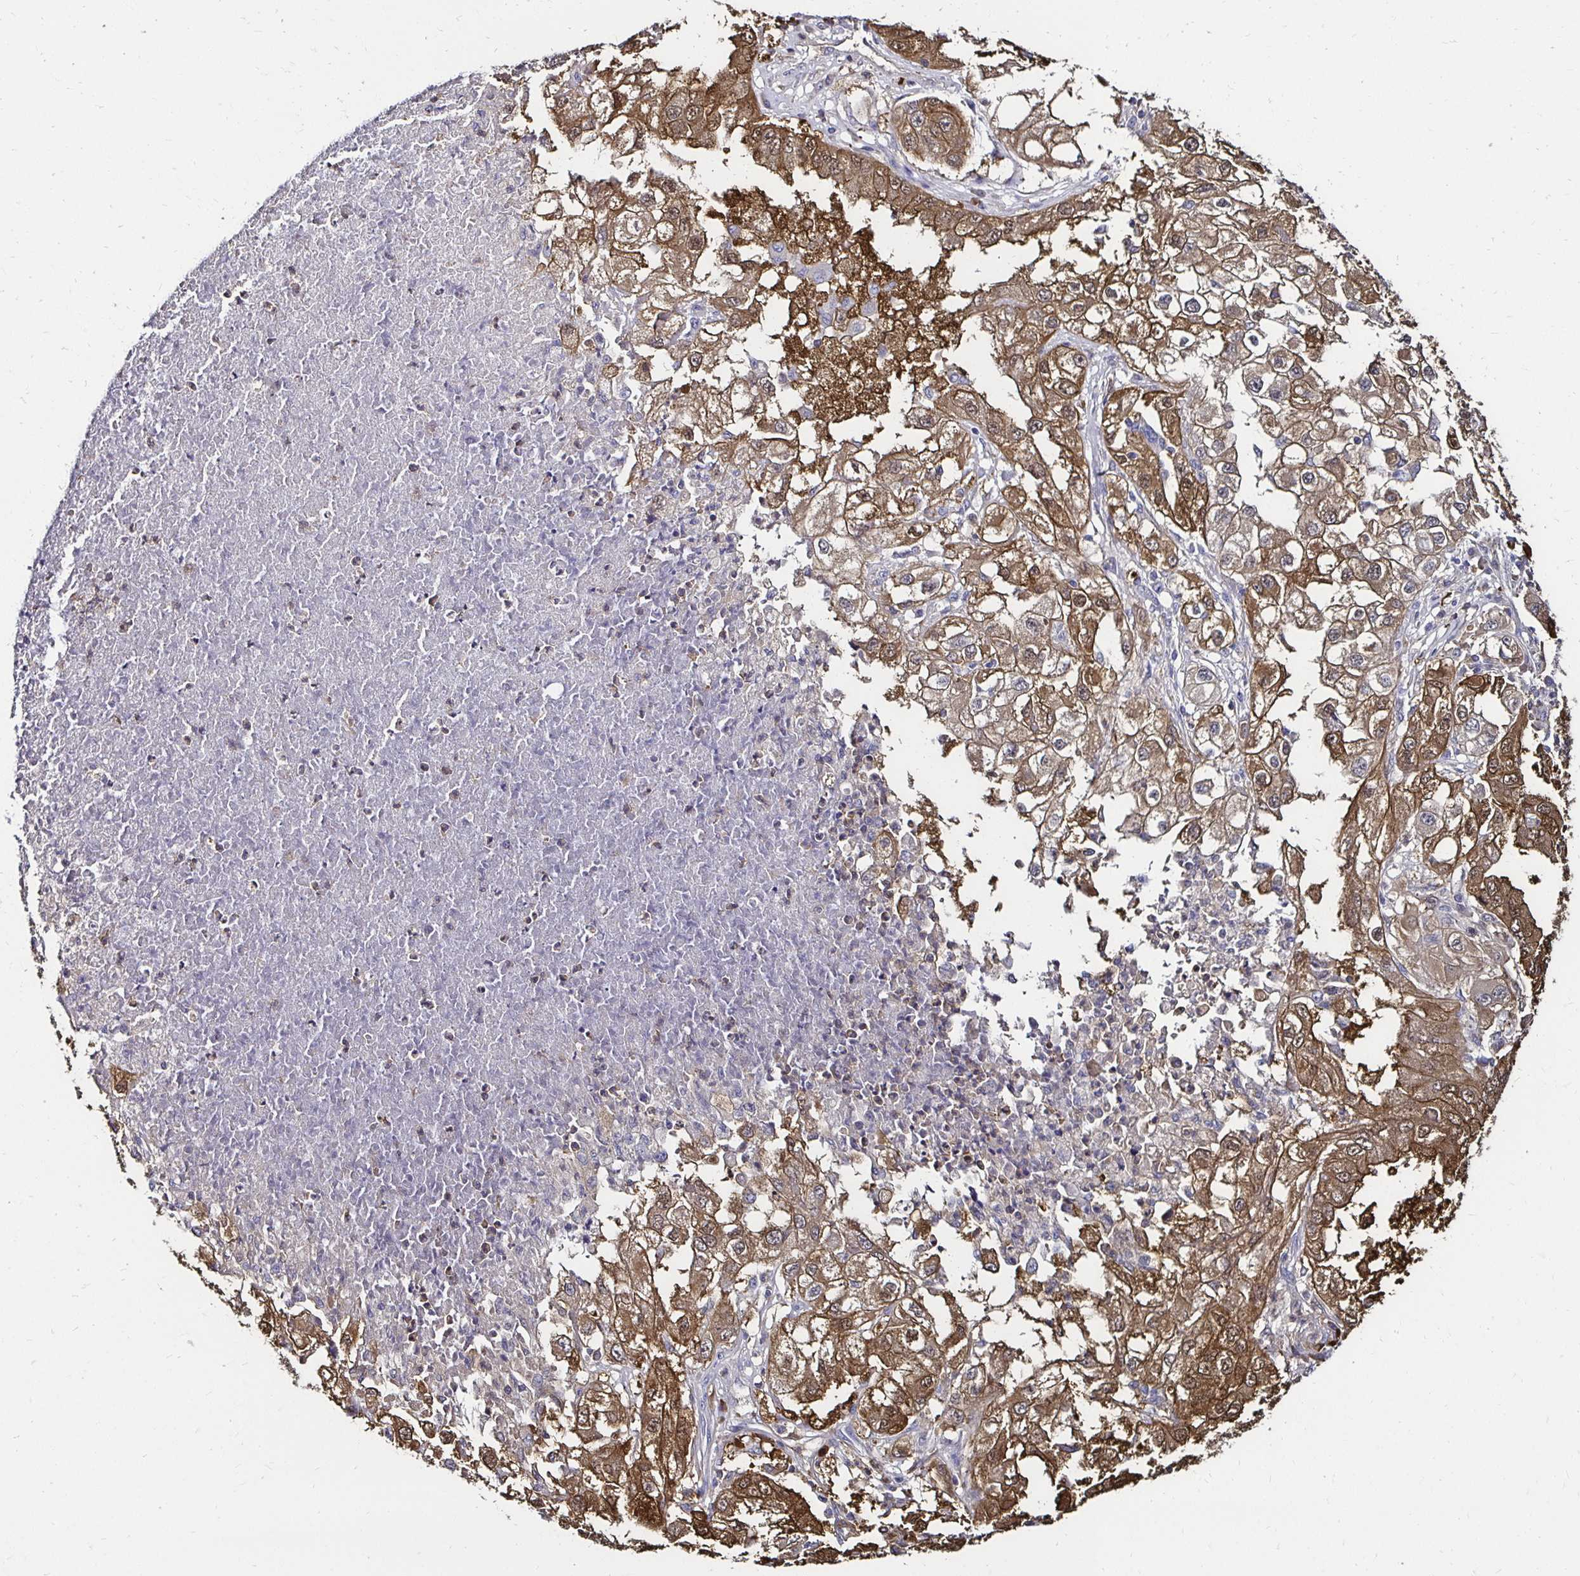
{"staining": {"intensity": "moderate", "quantity": "25%-75%", "location": "cytoplasmic/membranous"}, "tissue": "lung cancer", "cell_type": "Tumor cells", "image_type": "cancer", "snomed": [{"axis": "morphology", "description": "Adenocarcinoma, NOS"}, {"axis": "morphology", "description": "Adenocarcinoma primary or metastatic"}, {"axis": "topography", "description": "Lung"}], "caption": "This photomicrograph shows immunohistochemistry (IHC) staining of lung cancer (adenocarcinoma primary or metastatic), with medium moderate cytoplasmic/membranous expression in about 25%-75% of tumor cells.", "gene": "TXN", "patient": {"sex": "male", "age": 74}}